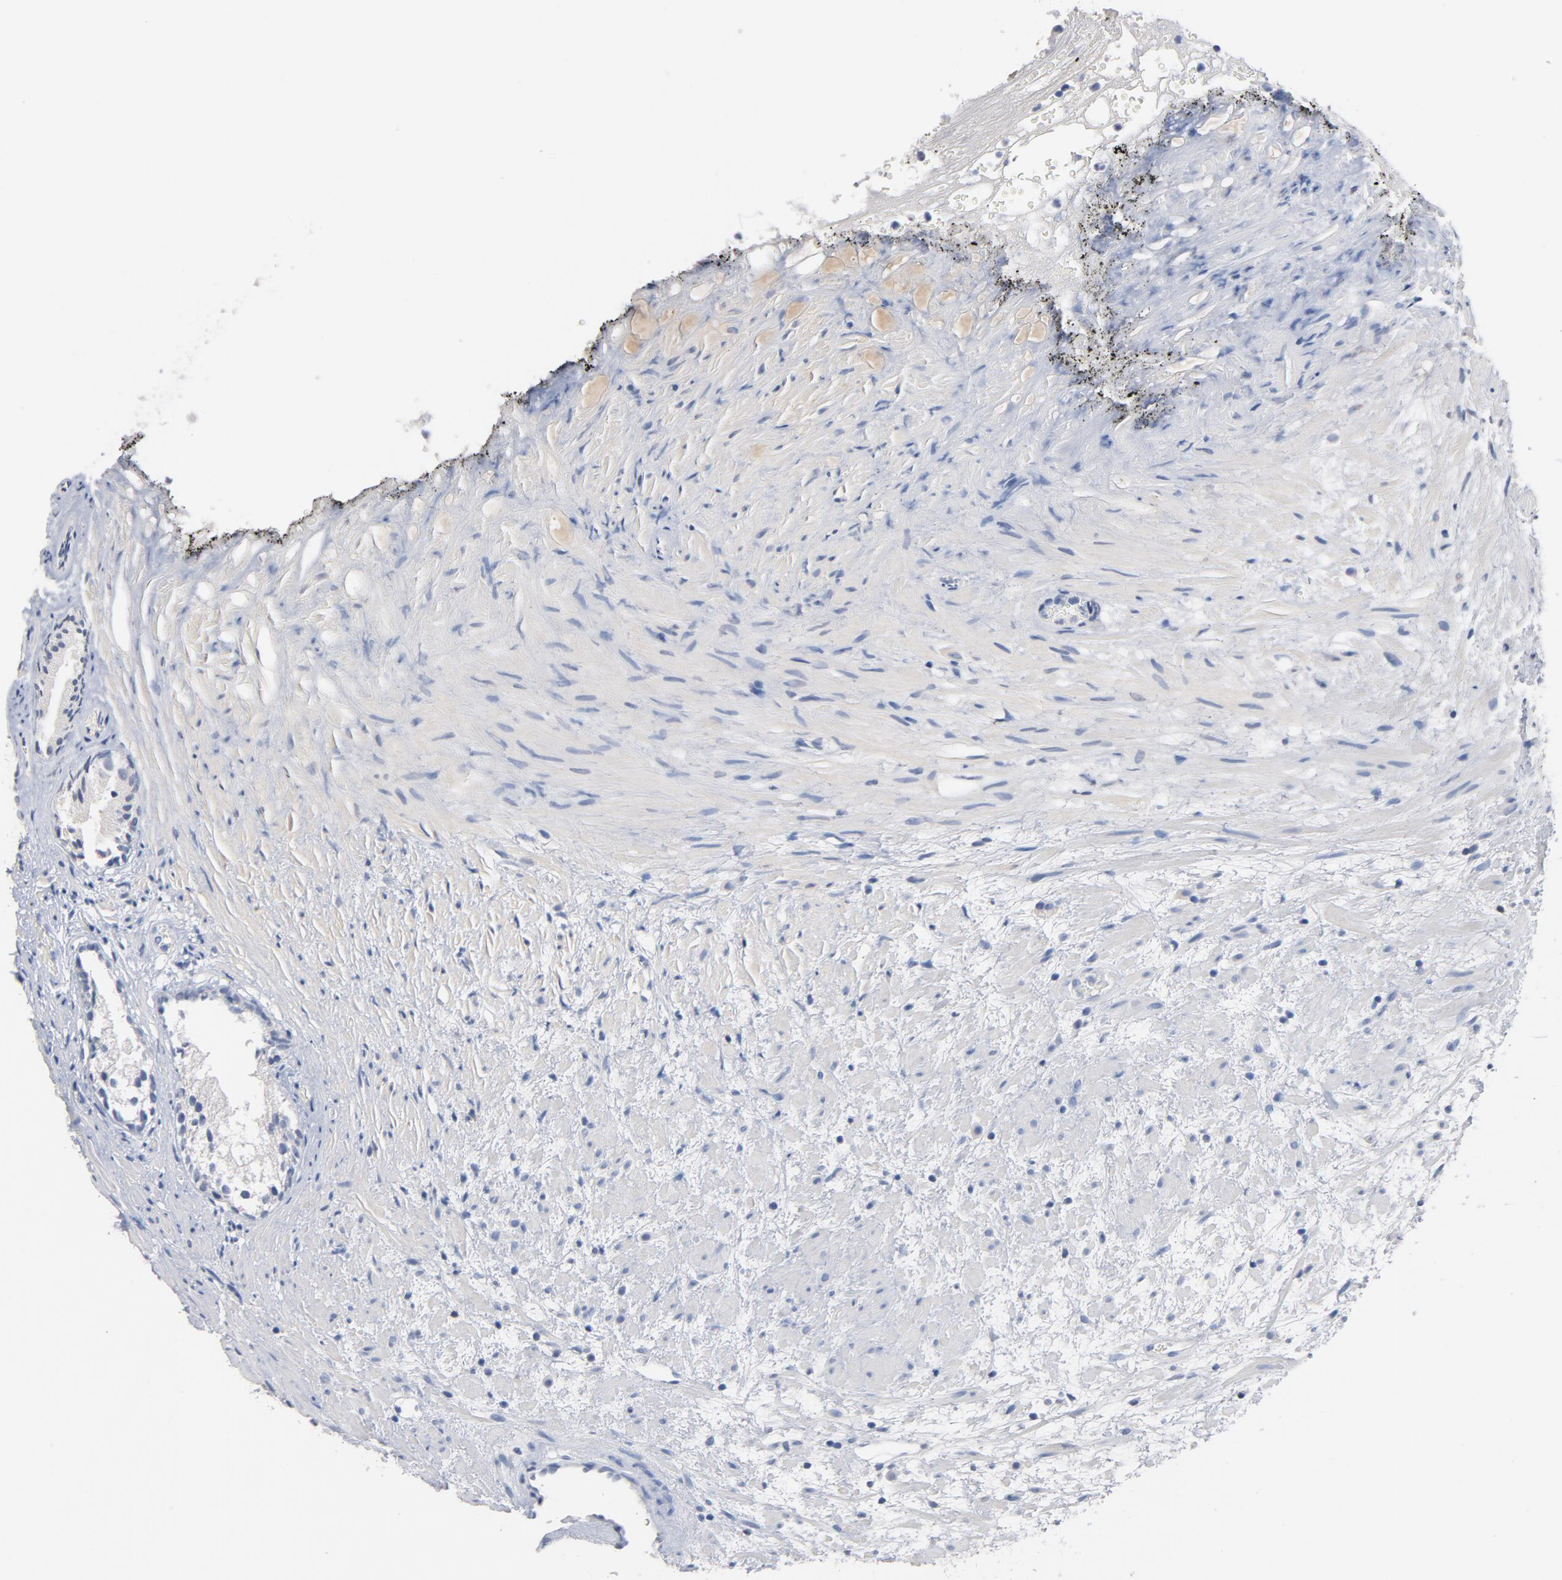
{"staining": {"intensity": "negative", "quantity": "none", "location": "none"}, "tissue": "prostate", "cell_type": "Glandular cells", "image_type": "normal", "snomed": [{"axis": "morphology", "description": "Normal tissue, NOS"}, {"axis": "topography", "description": "Prostate"}], "caption": "An IHC photomicrograph of normal prostate is shown. There is no staining in glandular cells of prostate.", "gene": "ZCCHC13", "patient": {"sex": "male", "age": 76}}